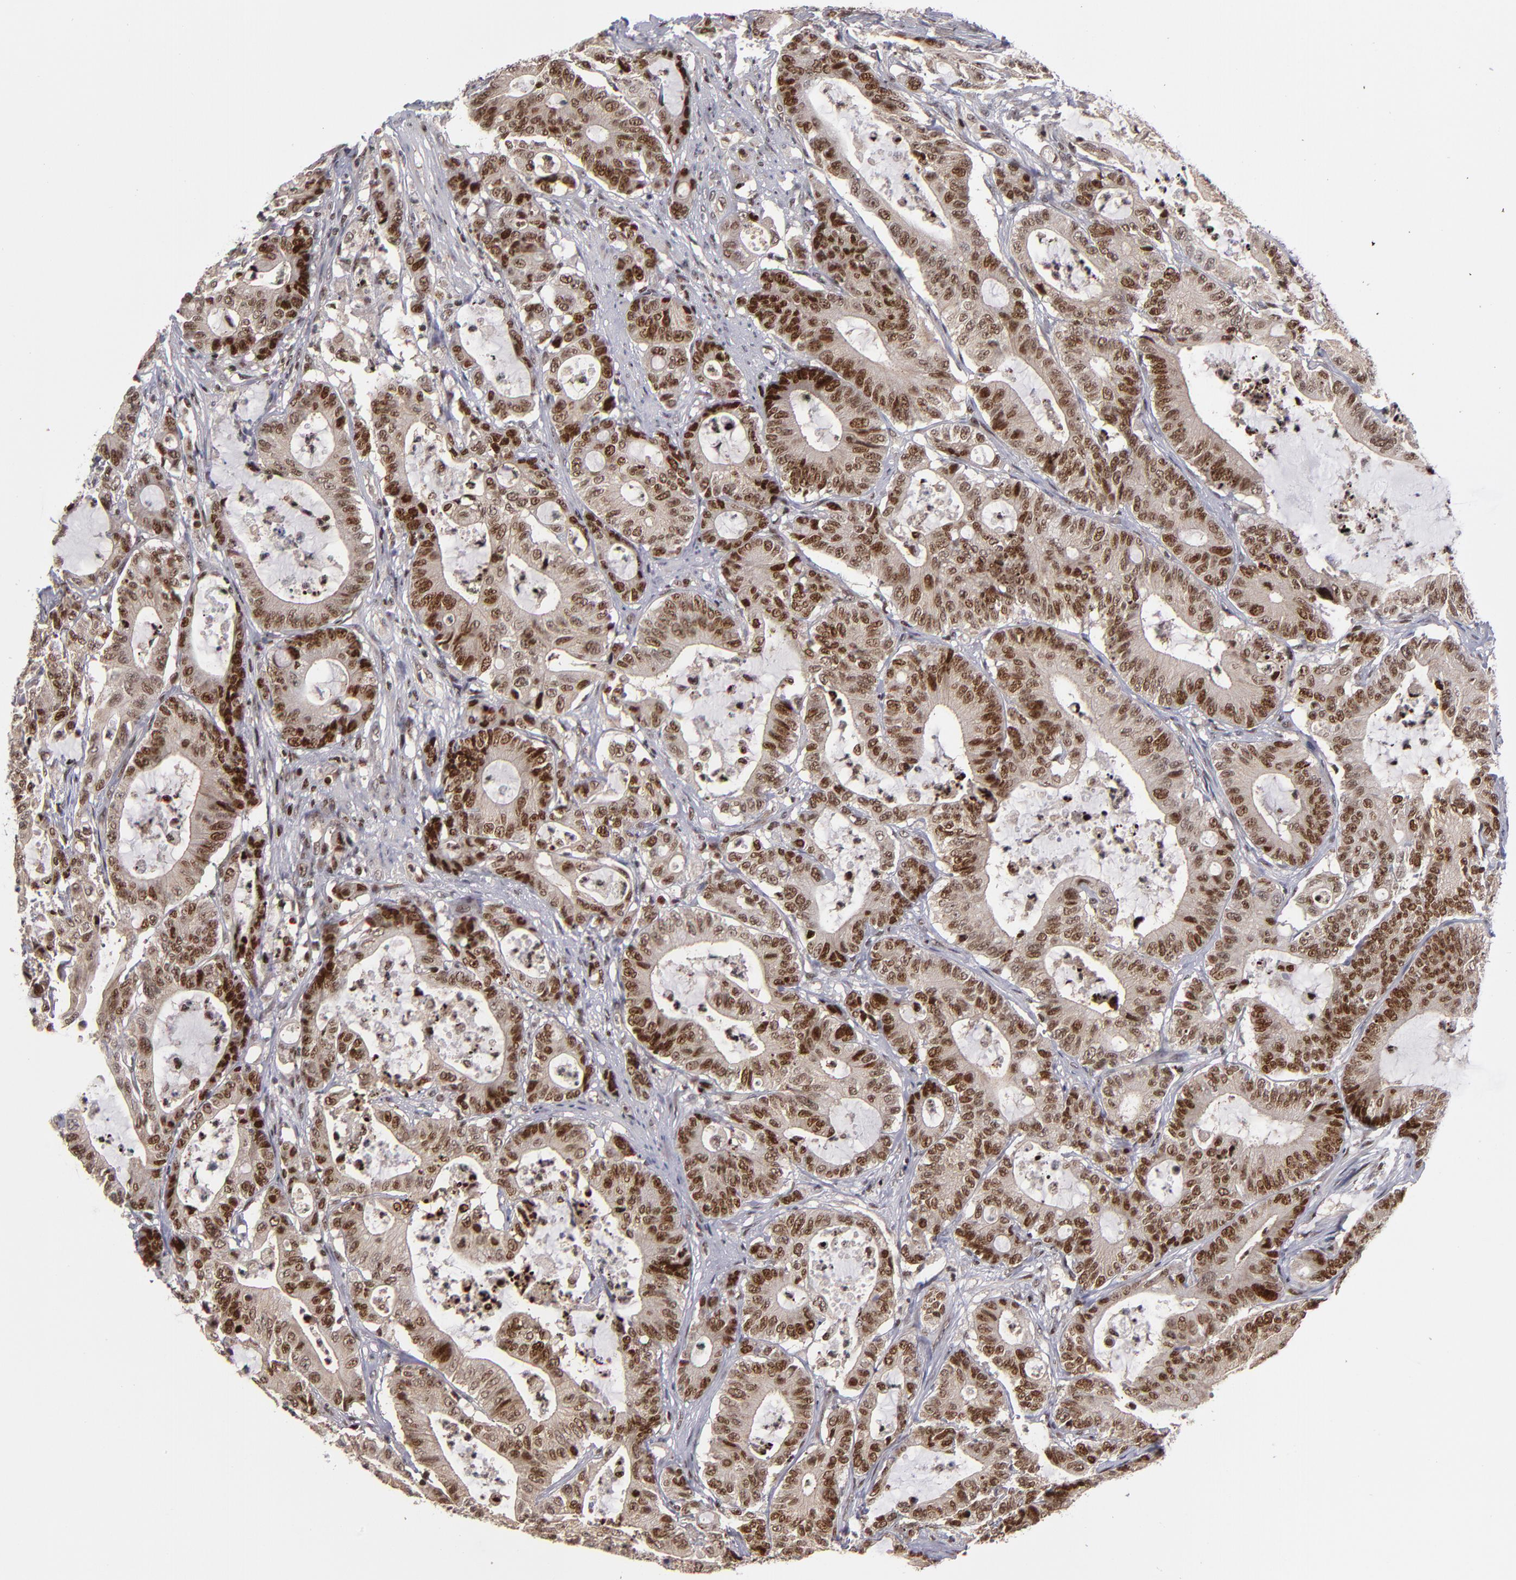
{"staining": {"intensity": "strong", "quantity": ">75%", "location": "nuclear"}, "tissue": "colorectal cancer", "cell_type": "Tumor cells", "image_type": "cancer", "snomed": [{"axis": "morphology", "description": "Adenocarcinoma, NOS"}, {"axis": "topography", "description": "Colon"}], "caption": "Approximately >75% of tumor cells in human colorectal cancer demonstrate strong nuclear protein positivity as visualized by brown immunohistochemical staining.", "gene": "KDM6A", "patient": {"sex": "female", "age": 84}}